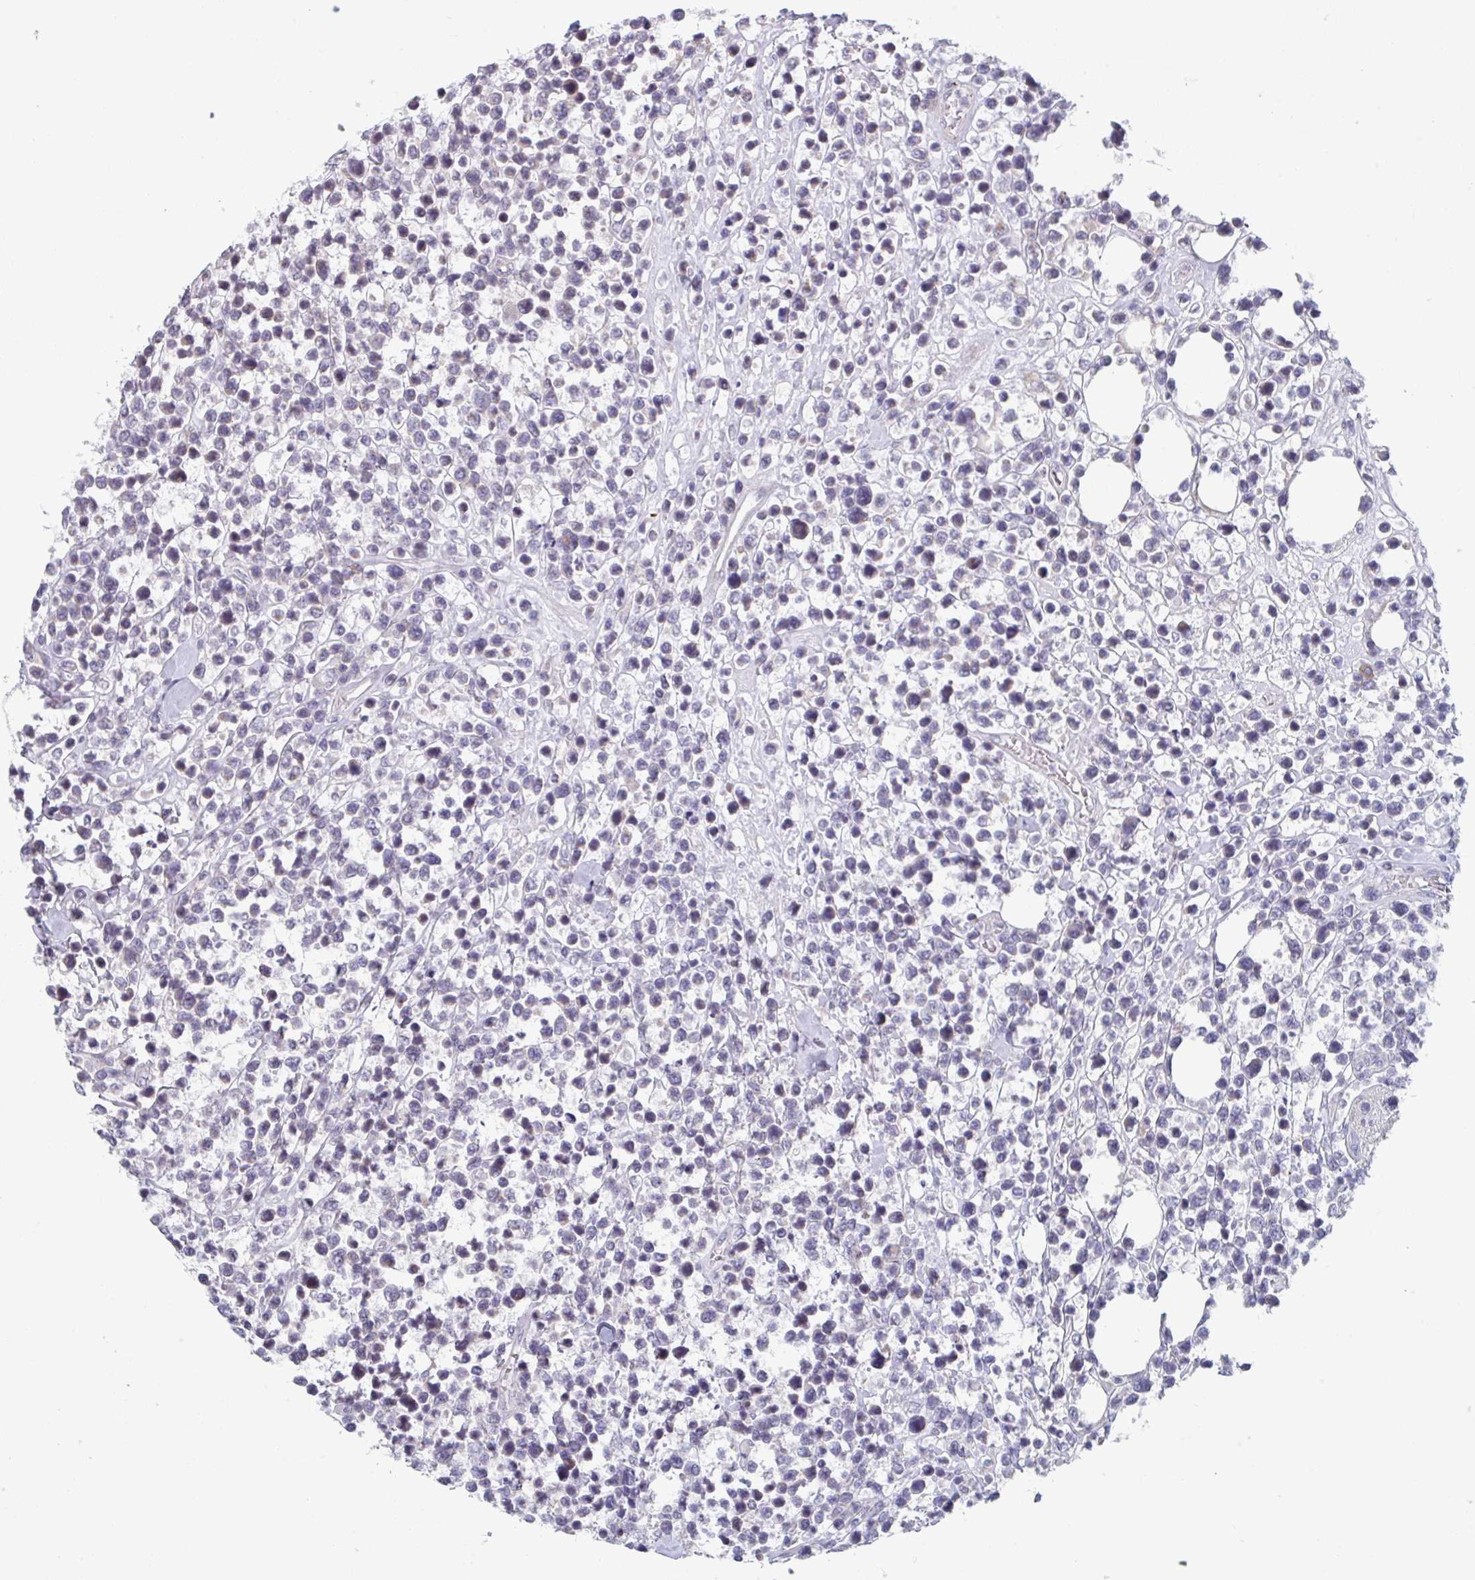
{"staining": {"intensity": "negative", "quantity": "none", "location": "none"}, "tissue": "lymphoma", "cell_type": "Tumor cells", "image_type": "cancer", "snomed": [{"axis": "morphology", "description": "Malignant lymphoma, non-Hodgkin's type, Low grade"}, {"axis": "topography", "description": "Lymph node"}], "caption": "Immunohistochemical staining of human lymphoma shows no significant staining in tumor cells.", "gene": "TNFSF10", "patient": {"sex": "male", "age": 60}}